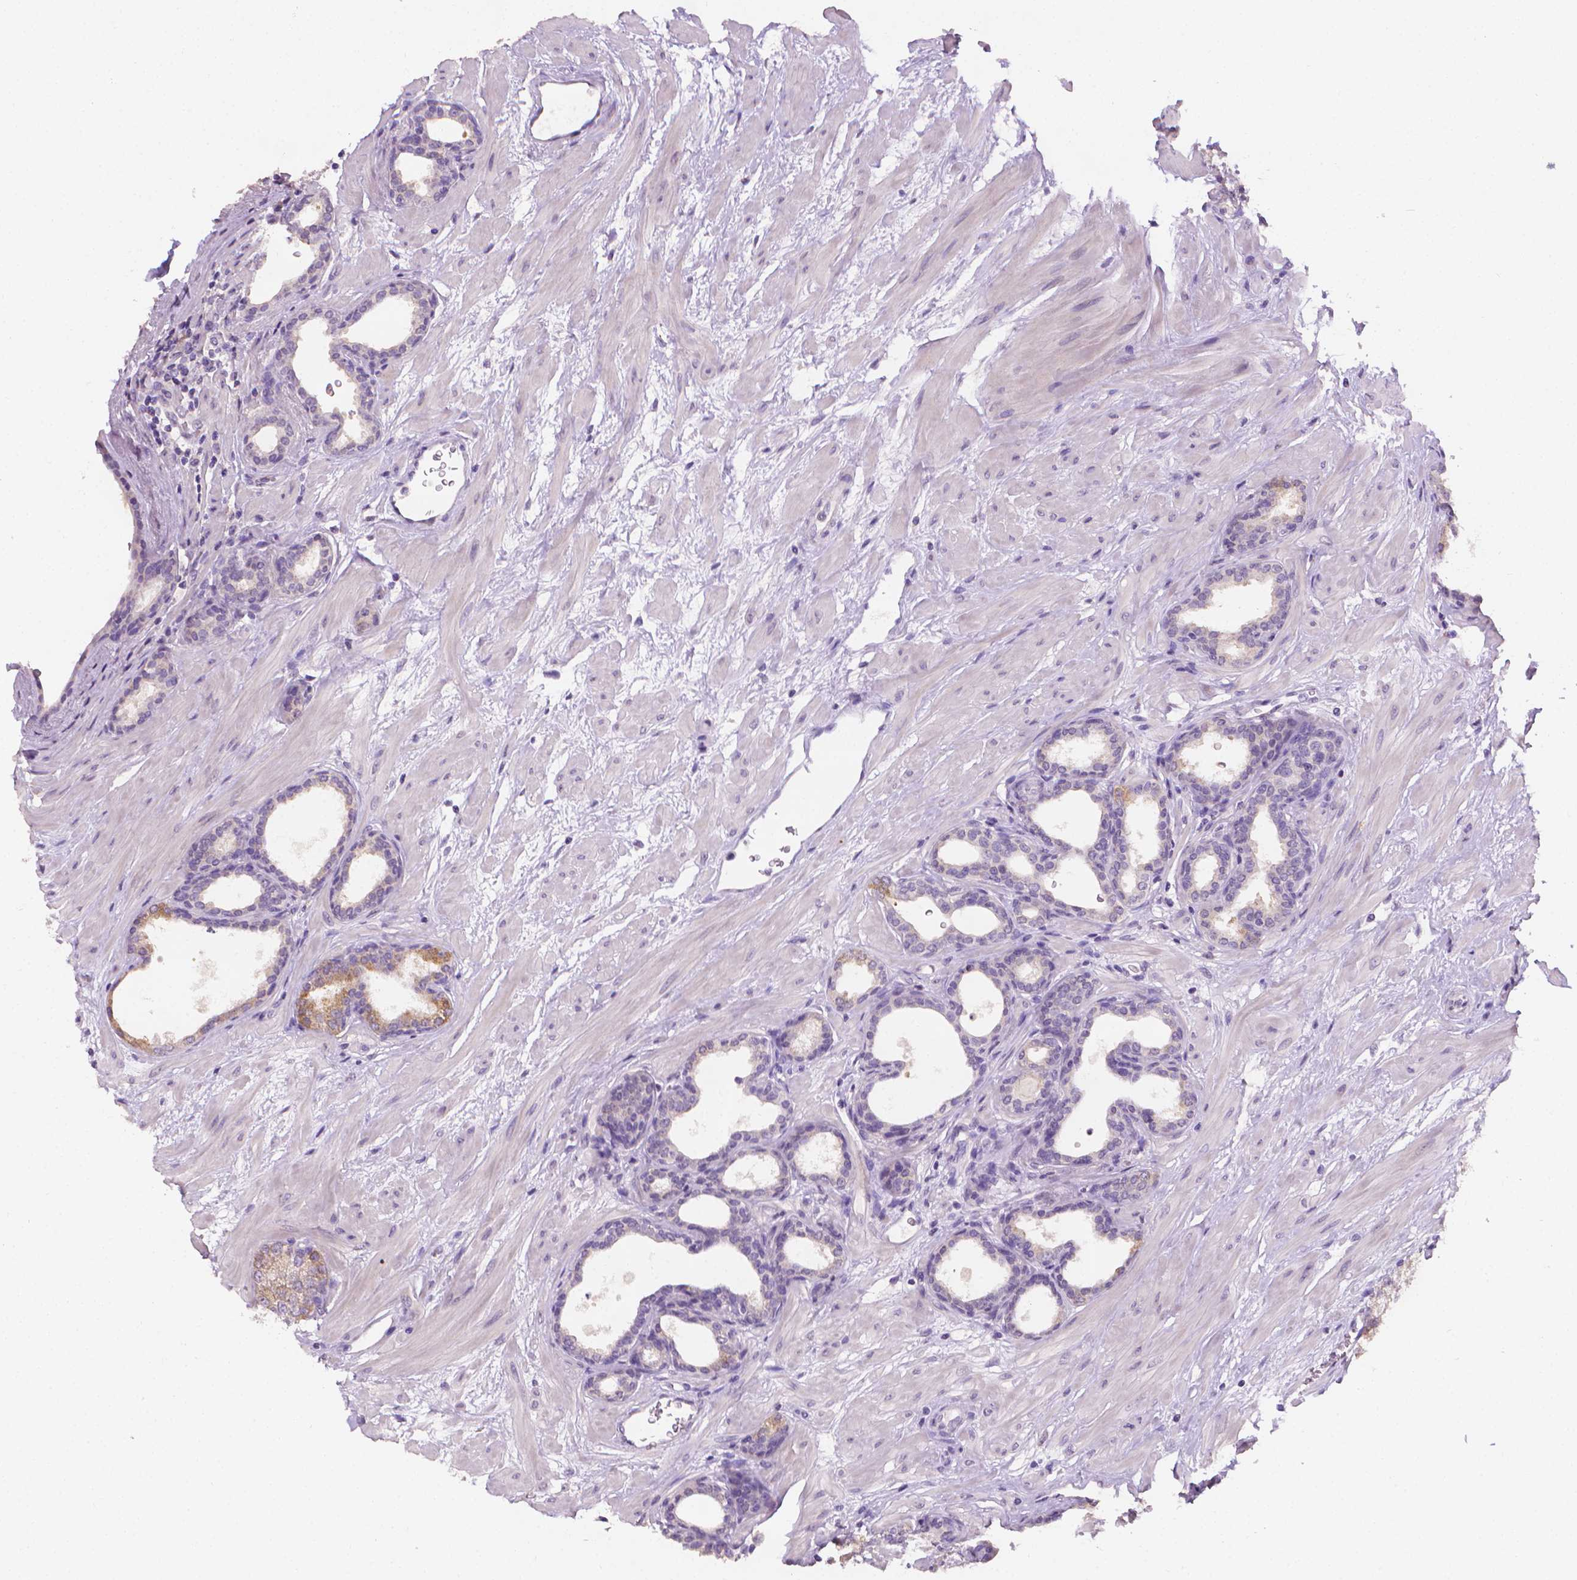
{"staining": {"intensity": "moderate", "quantity": "<25%", "location": "cytoplasmic/membranous"}, "tissue": "prostate", "cell_type": "Glandular cells", "image_type": "normal", "snomed": [{"axis": "morphology", "description": "Normal tissue, NOS"}, {"axis": "topography", "description": "Prostate"}], "caption": "IHC (DAB) staining of benign prostate reveals moderate cytoplasmic/membranous protein staining in about <25% of glandular cells.", "gene": "FASN", "patient": {"sex": "male", "age": 37}}